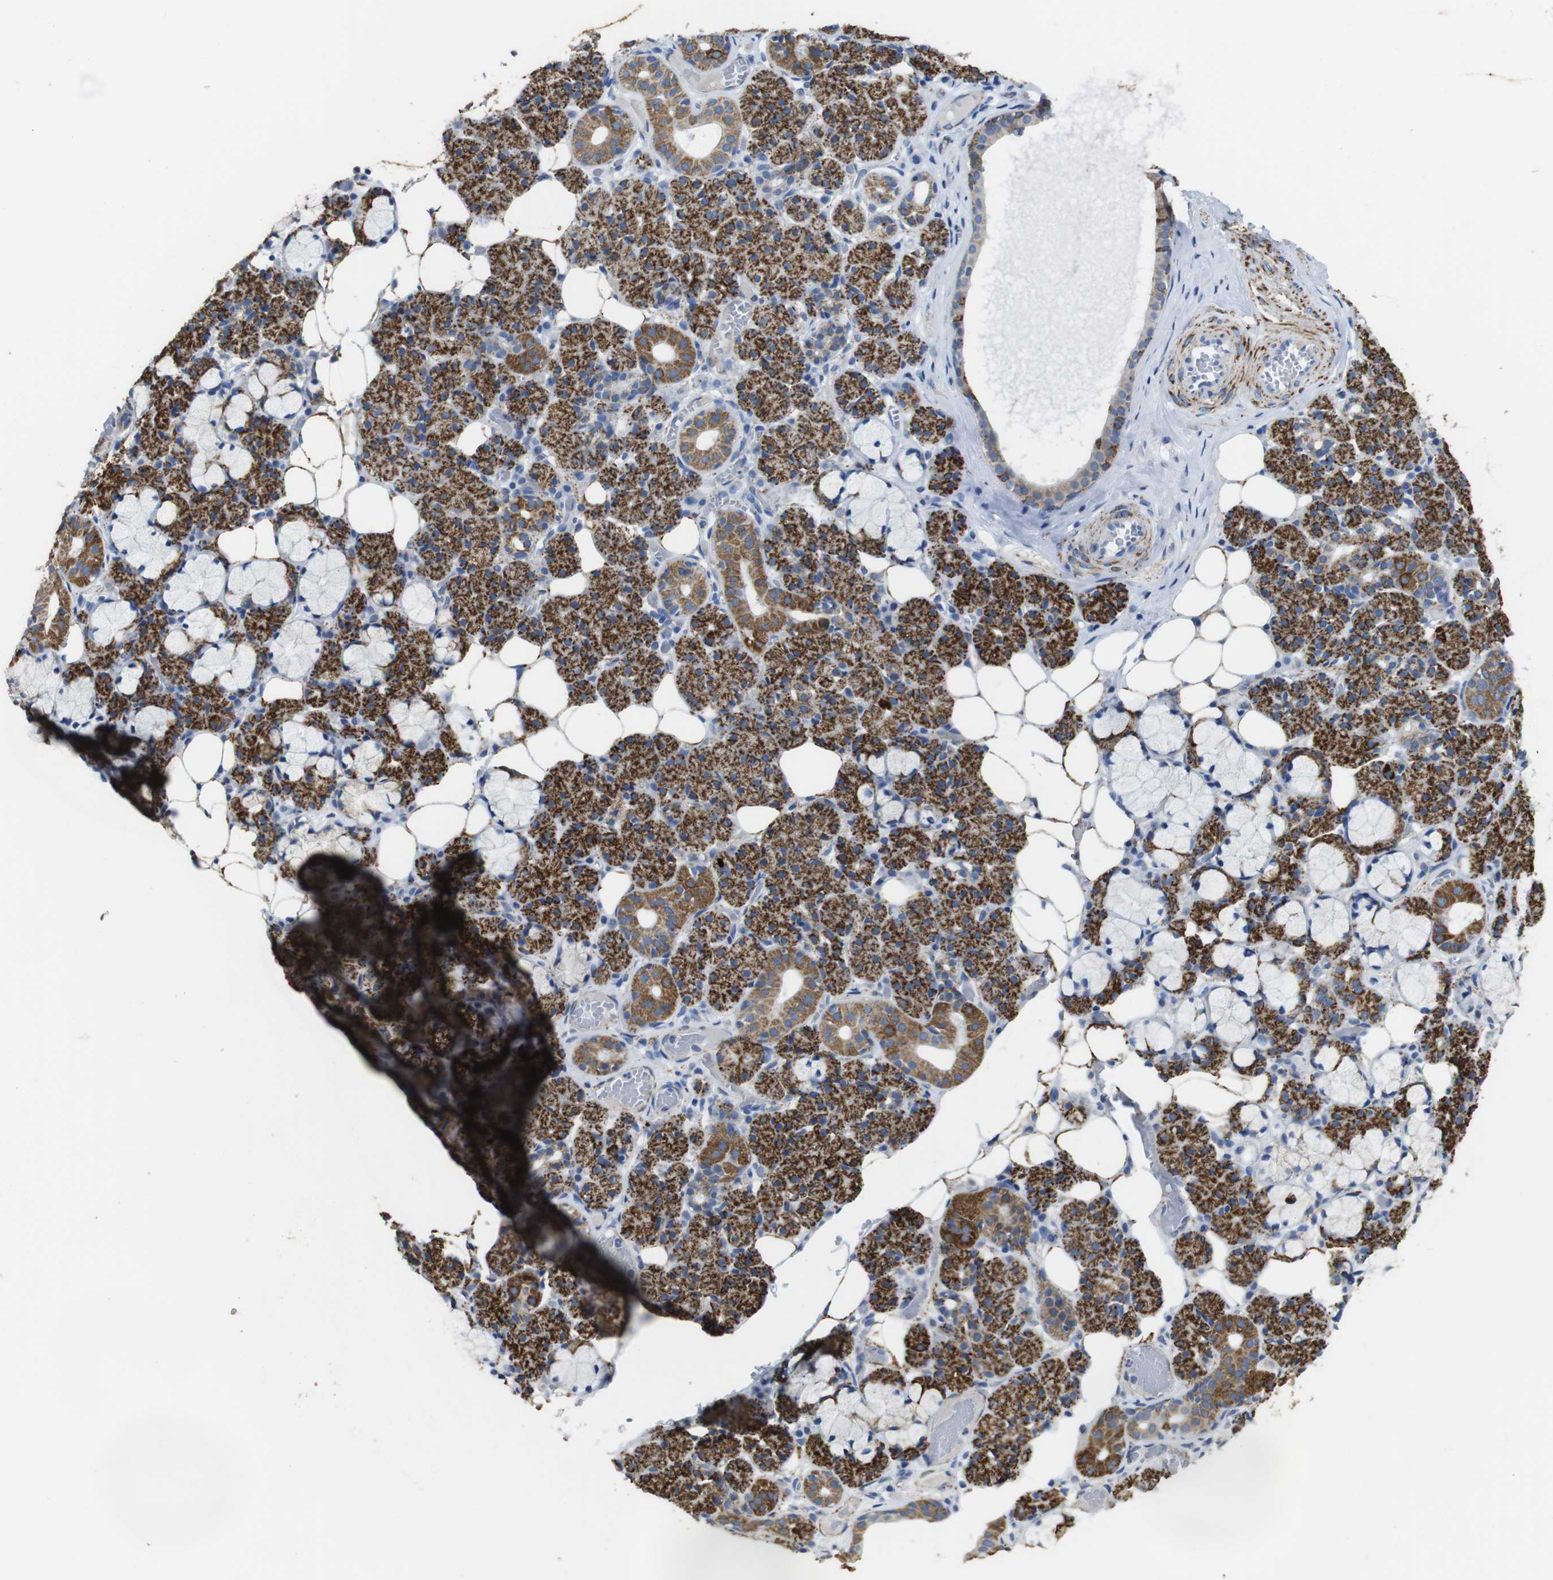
{"staining": {"intensity": "moderate", "quantity": "25%-75%", "location": "cytoplasmic/membranous"}, "tissue": "salivary gland", "cell_type": "Glandular cells", "image_type": "normal", "snomed": [{"axis": "morphology", "description": "Normal tissue, NOS"}, {"axis": "topography", "description": "Salivary gland"}], "caption": "IHC image of normal salivary gland stained for a protein (brown), which reveals medium levels of moderate cytoplasmic/membranous expression in approximately 25%-75% of glandular cells.", "gene": "MAOA", "patient": {"sex": "male", "age": 63}}